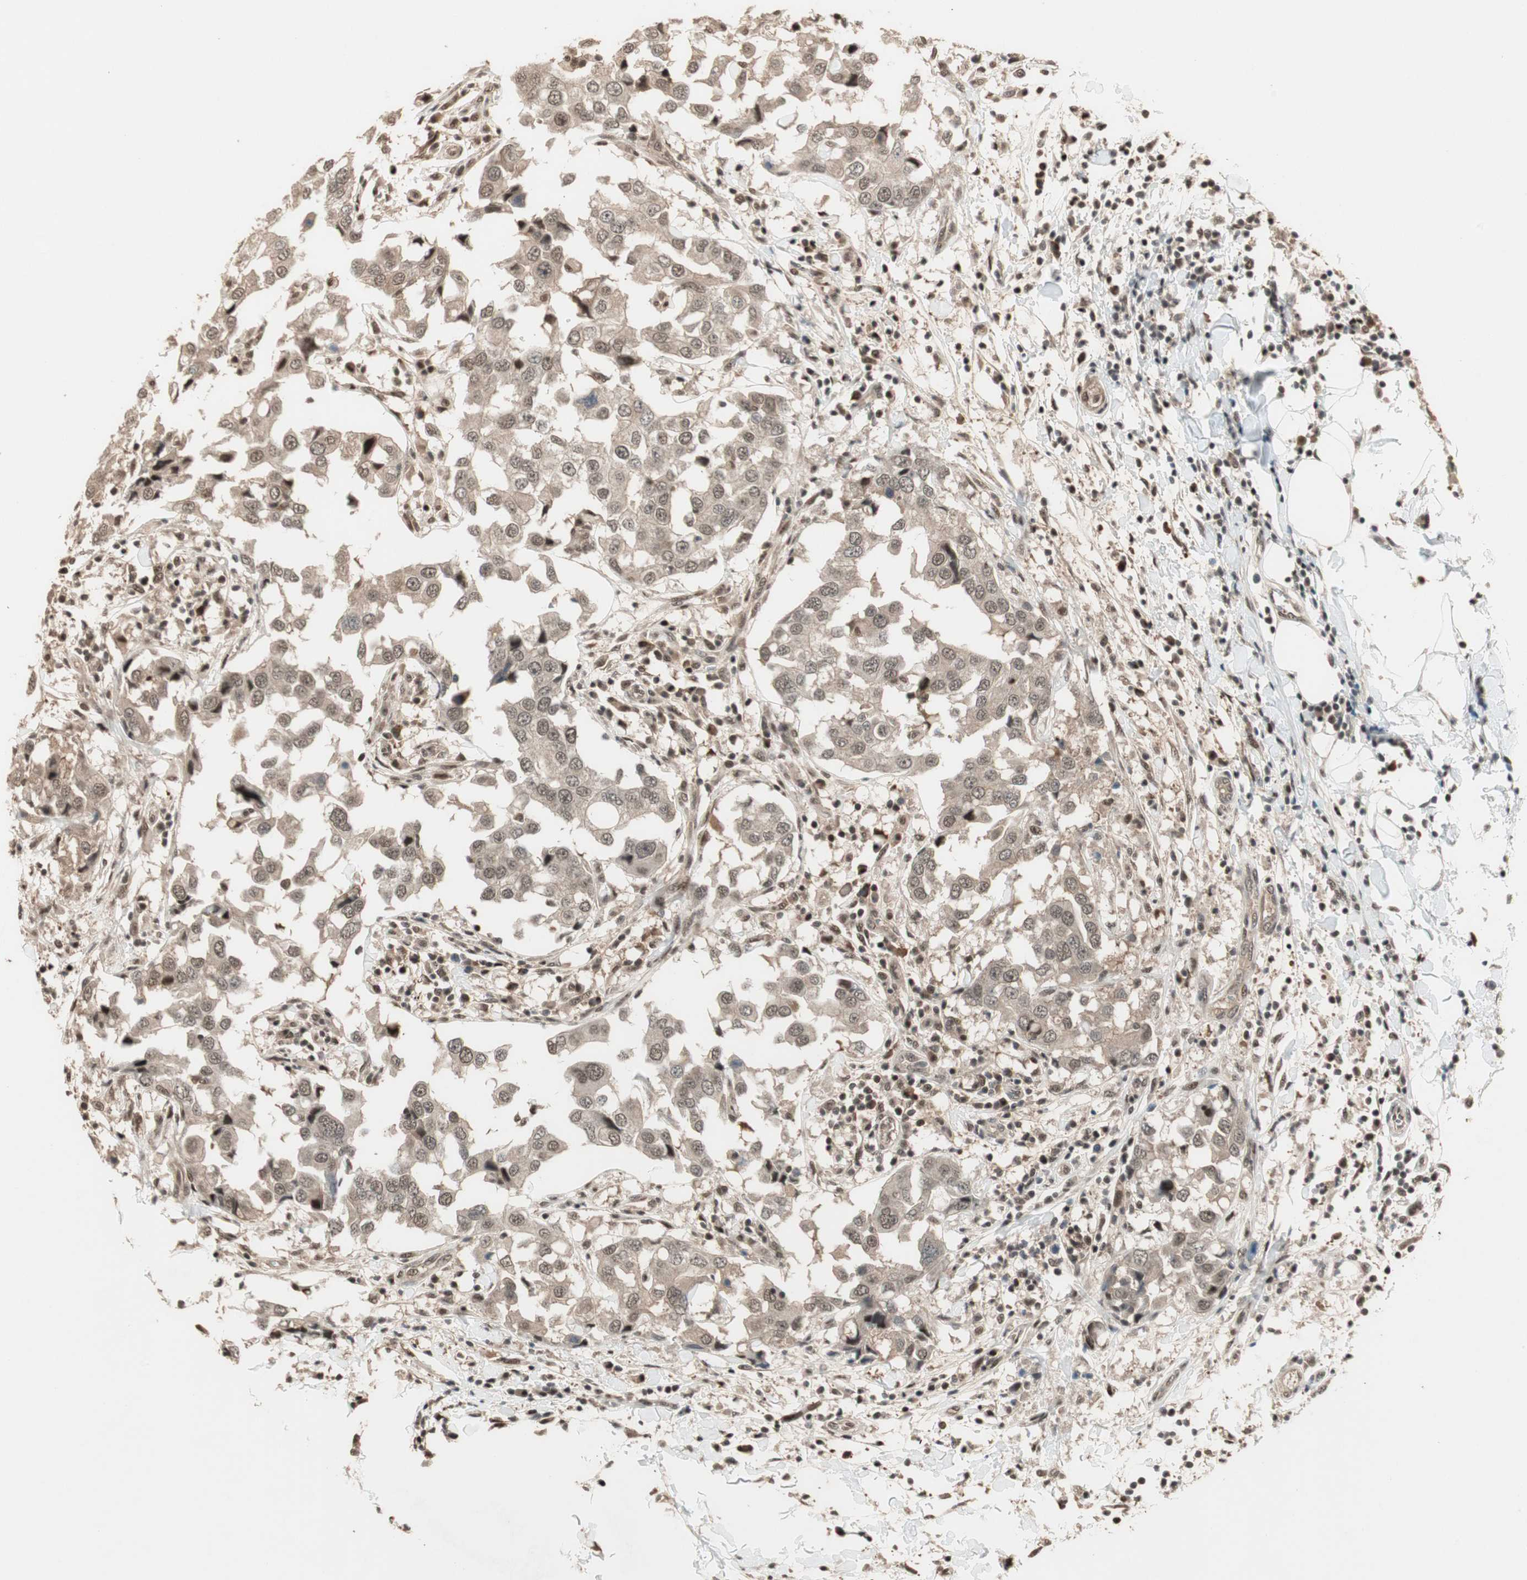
{"staining": {"intensity": "moderate", "quantity": ">75%", "location": "cytoplasmic/membranous,nuclear"}, "tissue": "breast cancer", "cell_type": "Tumor cells", "image_type": "cancer", "snomed": [{"axis": "morphology", "description": "Duct carcinoma"}, {"axis": "topography", "description": "Breast"}], "caption": "A histopathology image of breast cancer stained for a protein shows moderate cytoplasmic/membranous and nuclear brown staining in tumor cells.", "gene": "ZNF701", "patient": {"sex": "female", "age": 27}}